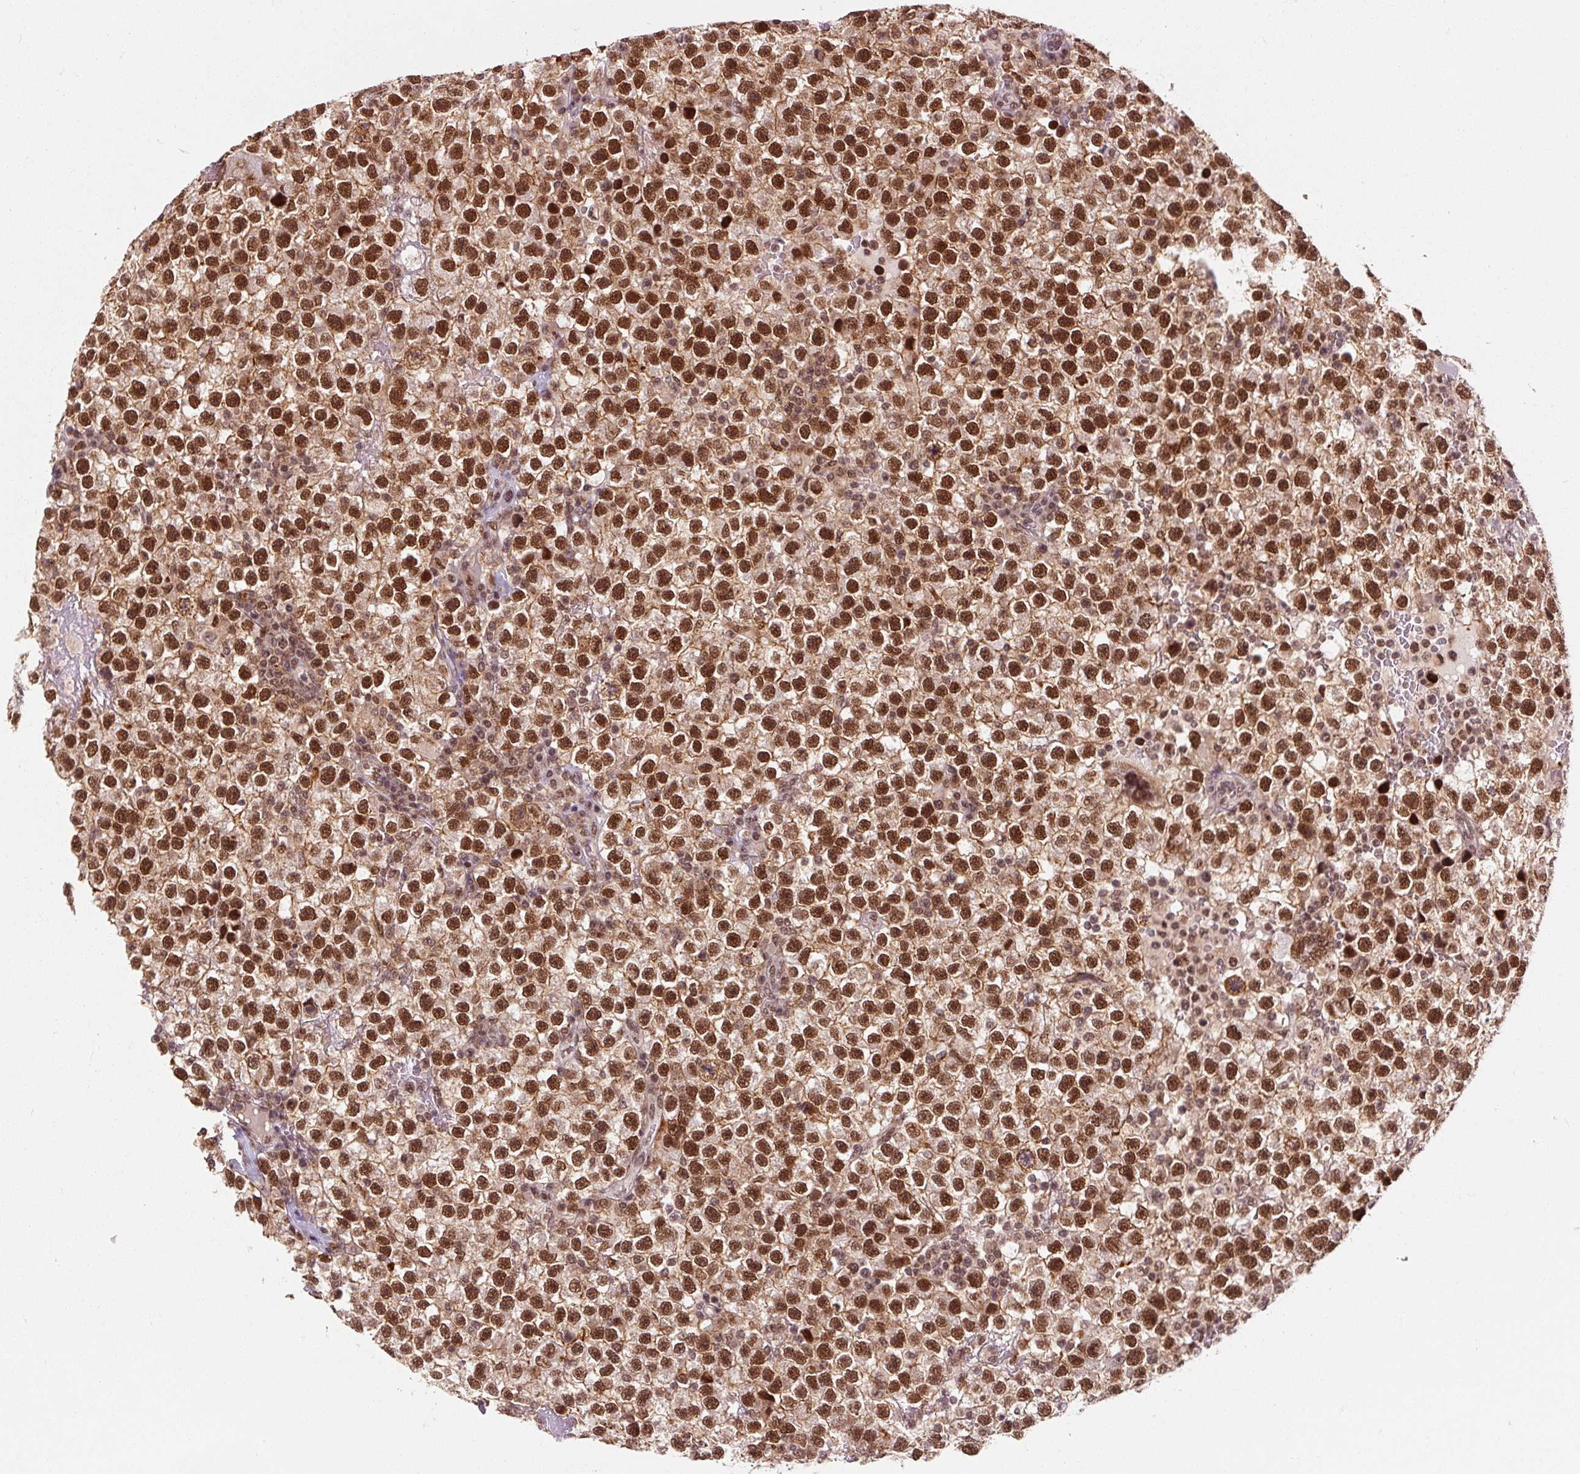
{"staining": {"intensity": "strong", "quantity": ">75%", "location": "cytoplasmic/membranous,nuclear"}, "tissue": "testis cancer", "cell_type": "Tumor cells", "image_type": "cancer", "snomed": [{"axis": "morphology", "description": "Seminoma, NOS"}, {"axis": "topography", "description": "Testis"}], "caption": "A high amount of strong cytoplasmic/membranous and nuclear positivity is appreciated in approximately >75% of tumor cells in testis seminoma tissue.", "gene": "CSTF1", "patient": {"sex": "male", "age": 22}}